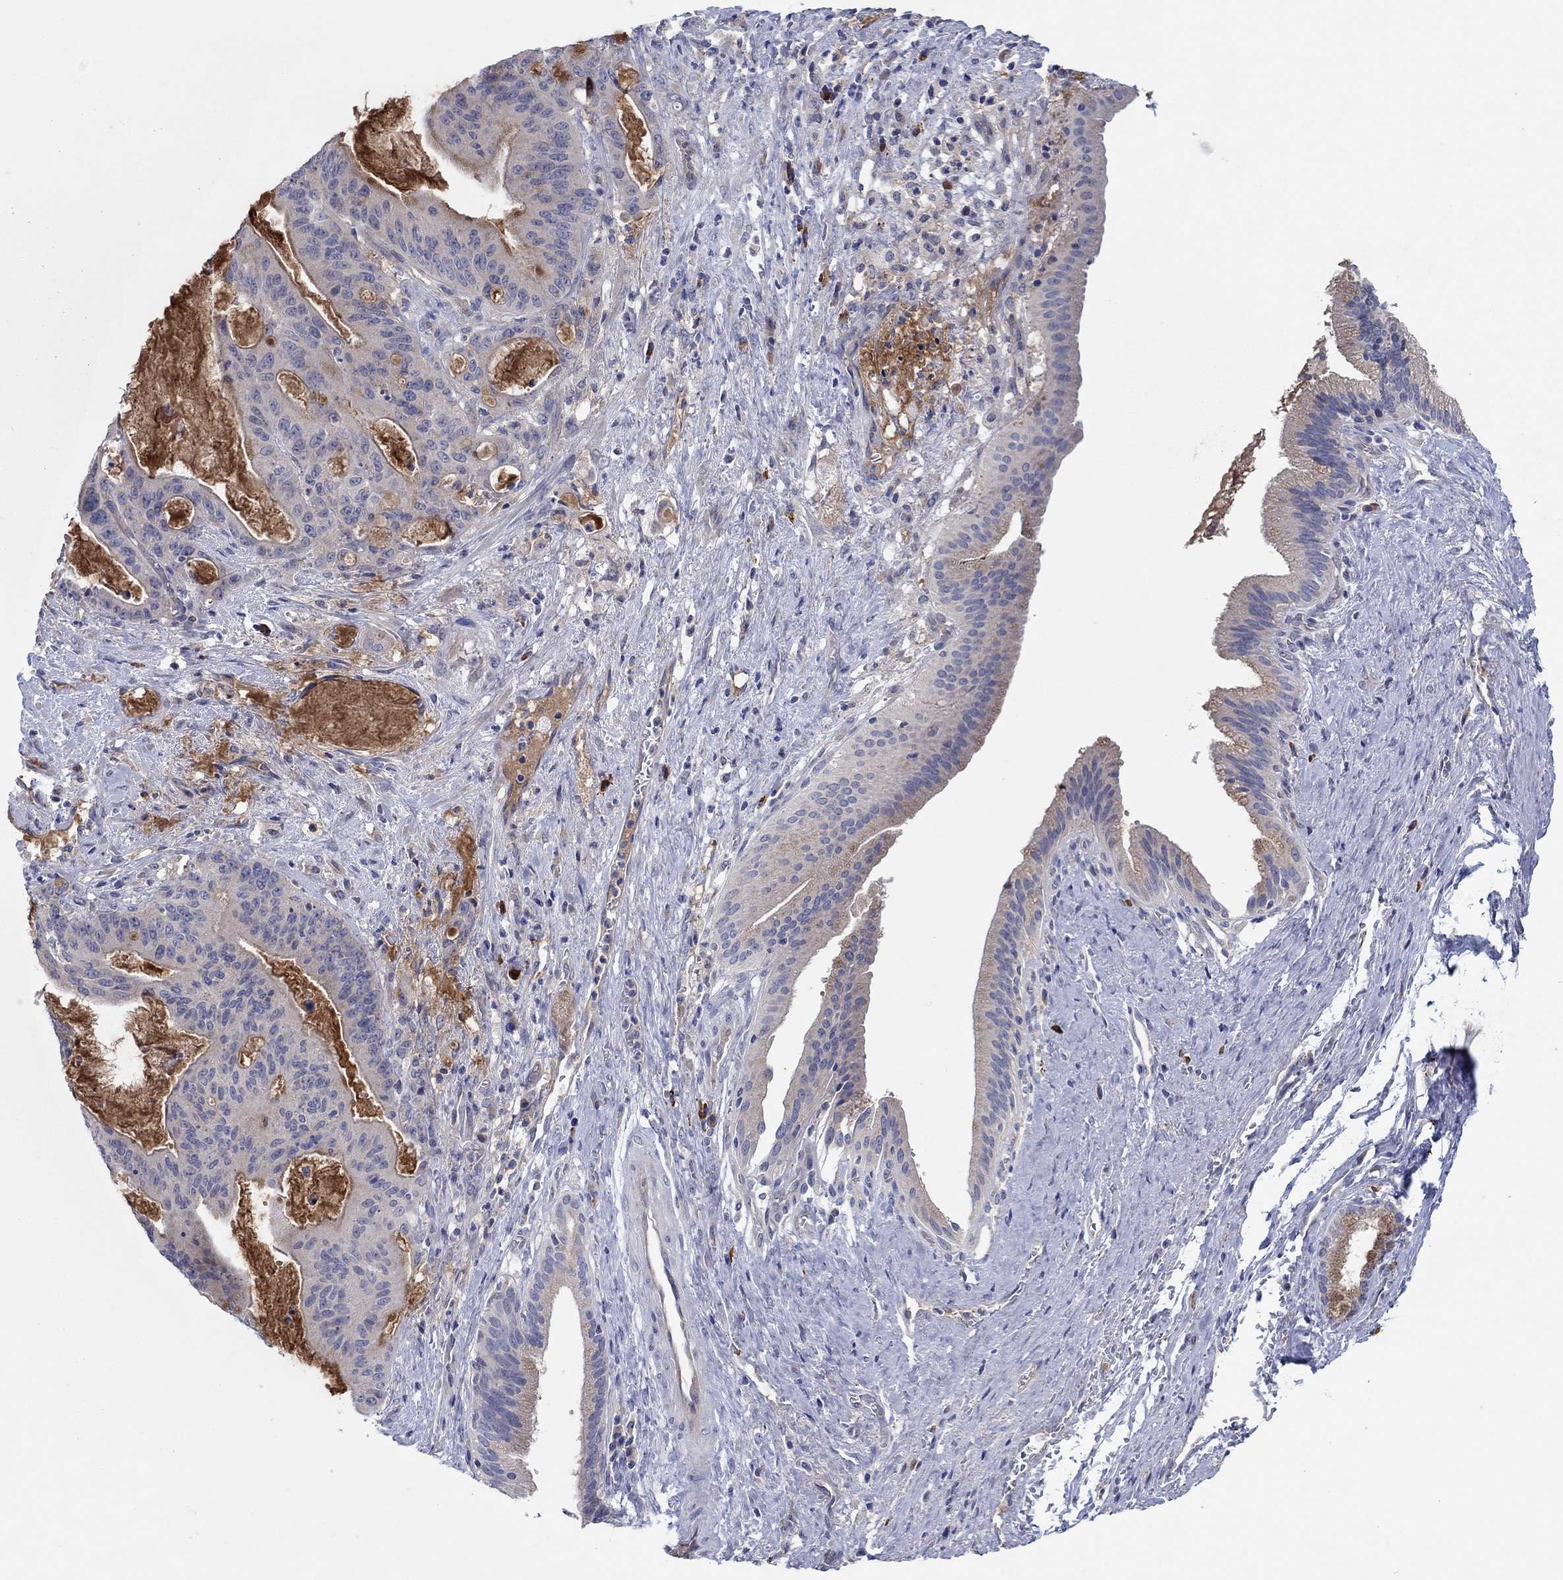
{"staining": {"intensity": "weak", "quantity": "<25%", "location": "cytoplasmic/membranous"}, "tissue": "liver cancer", "cell_type": "Tumor cells", "image_type": "cancer", "snomed": [{"axis": "morphology", "description": "Cholangiocarcinoma"}, {"axis": "topography", "description": "Liver"}], "caption": "Liver cancer was stained to show a protein in brown. There is no significant staining in tumor cells.", "gene": "PLCL2", "patient": {"sex": "female", "age": 73}}